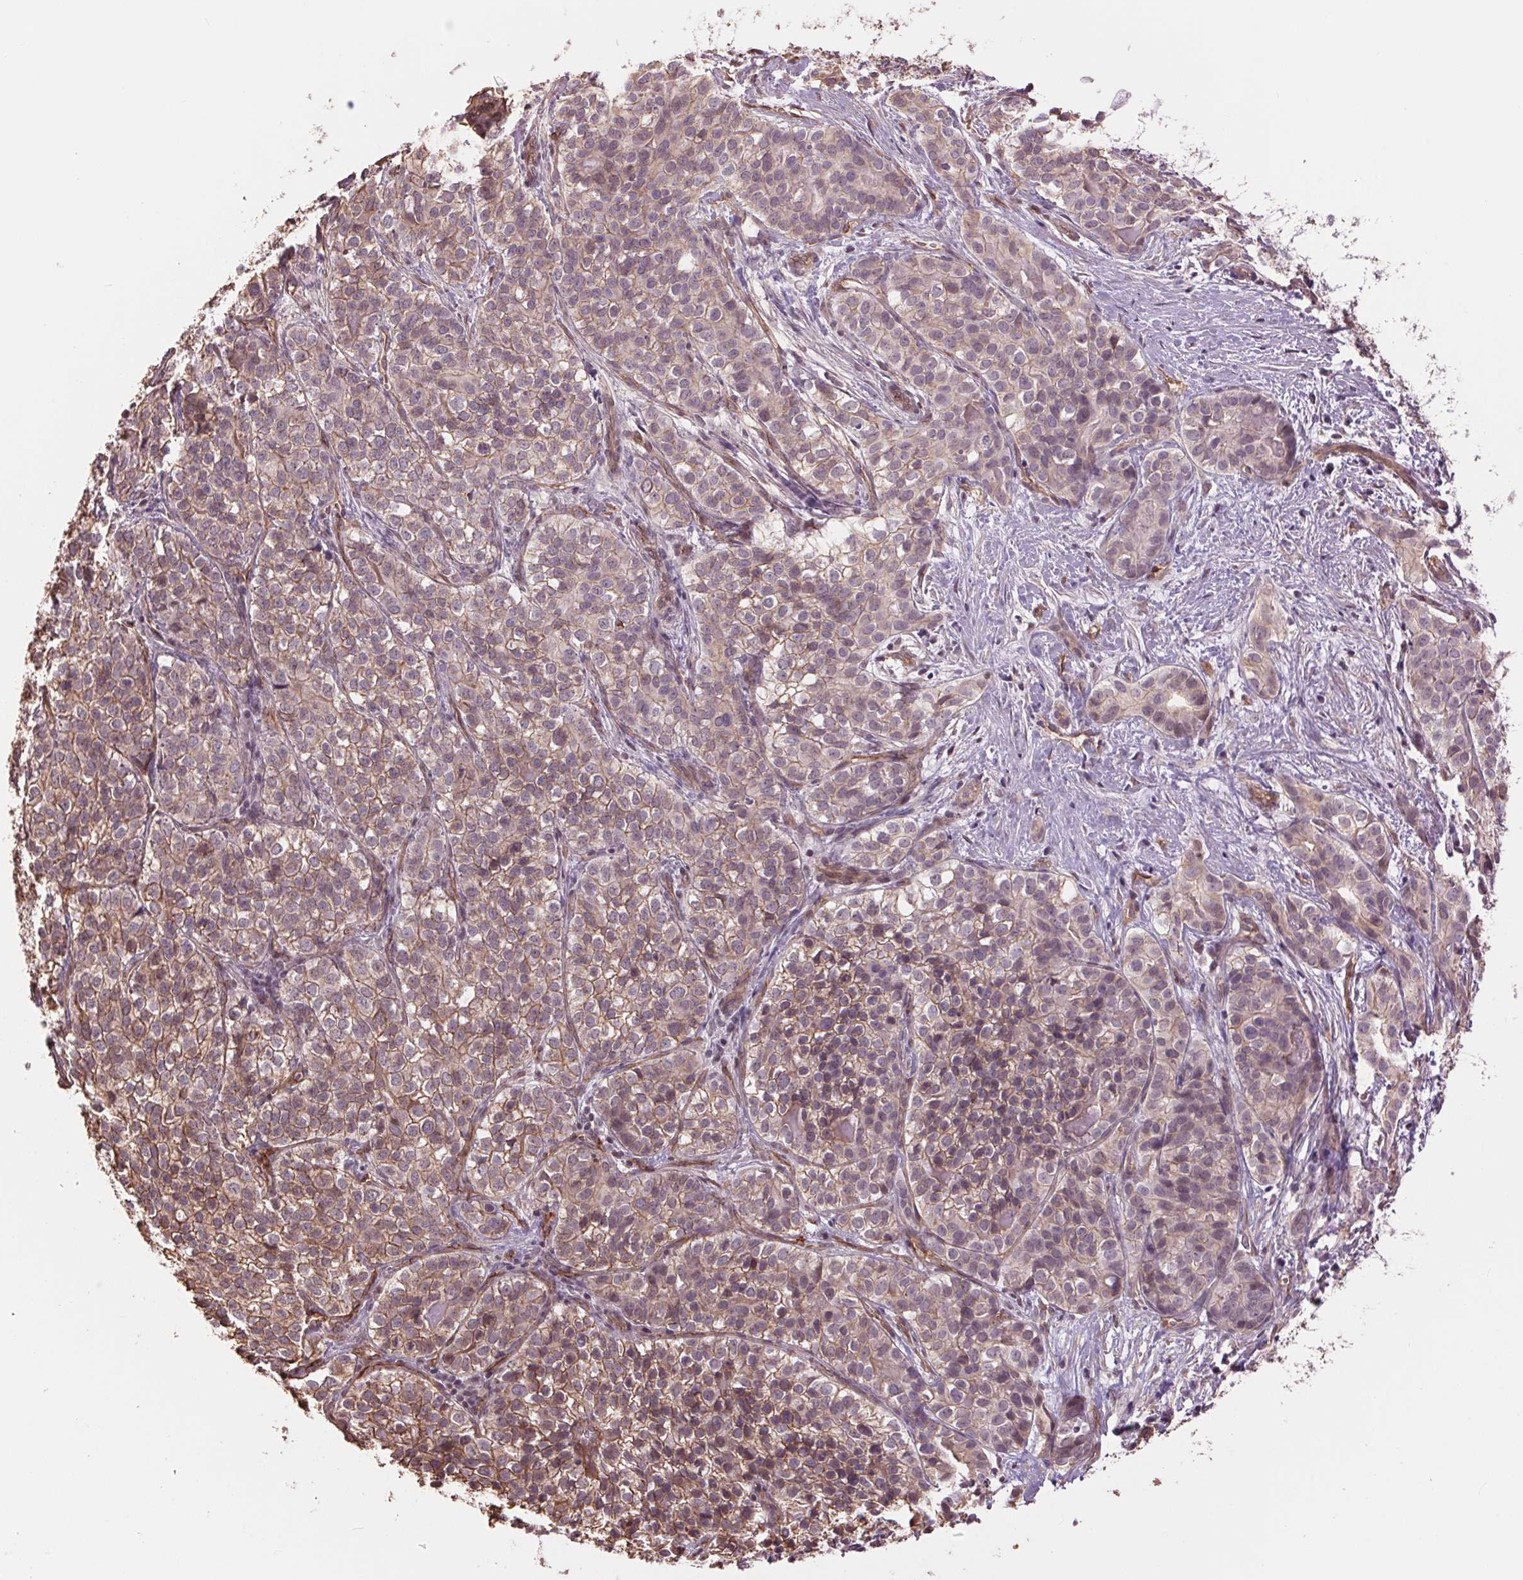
{"staining": {"intensity": "weak", "quantity": "25%-75%", "location": "cytoplasmic/membranous"}, "tissue": "liver cancer", "cell_type": "Tumor cells", "image_type": "cancer", "snomed": [{"axis": "morphology", "description": "Cholangiocarcinoma"}, {"axis": "topography", "description": "Liver"}], "caption": "The immunohistochemical stain shows weak cytoplasmic/membranous expression in tumor cells of liver cholangiocarcinoma tissue. The staining is performed using DAB brown chromogen to label protein expression. The nuclei are counter-stained blue using hematoxylin.", "gene": "PALM", "patient": {"sex": "male", "age": 56}}